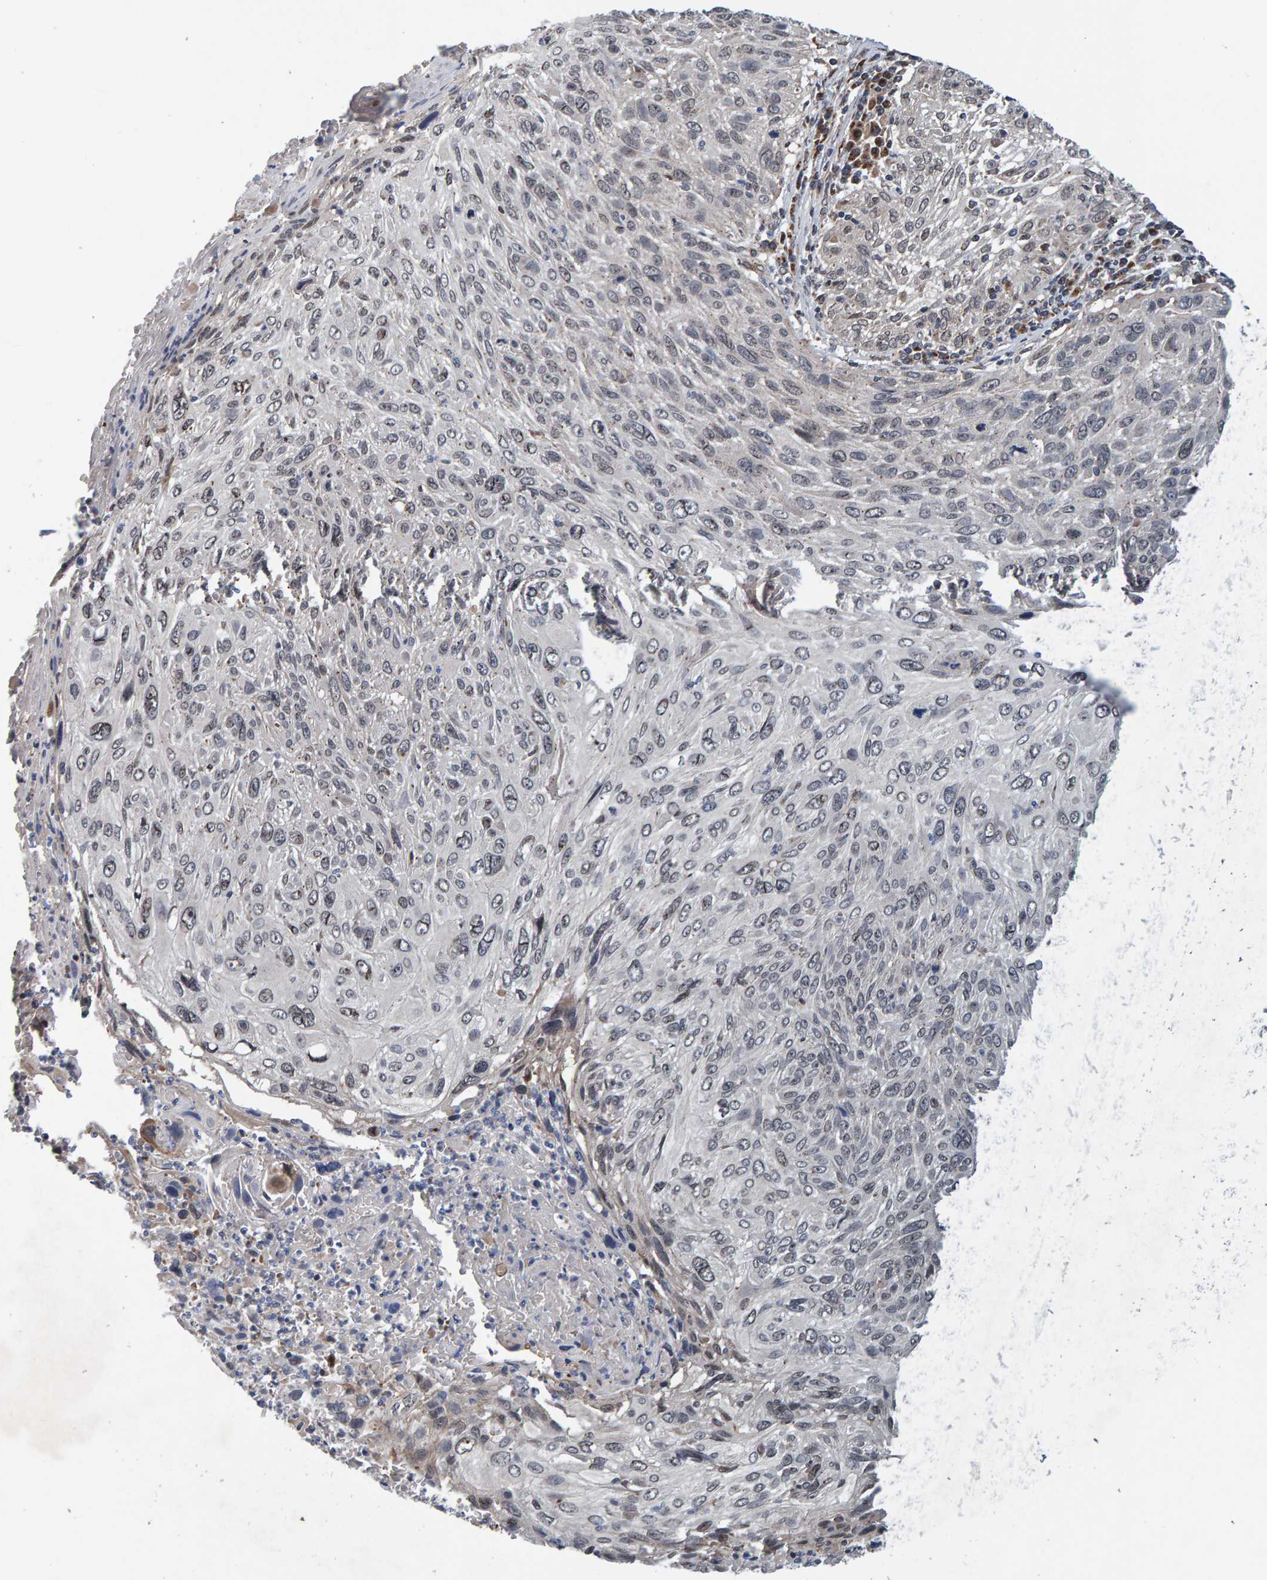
{"staining": {"intensity": "weak", "quantity": "<25%", "location": "nuclear"}, "tissue": "cervical cancer", "cell_type": "Tumor cells", "image_type": "cancer", "snomed": [{"axis": "morphology", "description": "Squamous cell carcinoma, NOS"}, {"axis": "topography", "description": "Cervix"}], "caption": "Tumor cells show no significant protein staining in squamous cell carcinoma (cervical). (DAB immunohistochemistry visualized using brightfield microscopy, high magnification).", "gene": "CCDC25", "patient": {"sex": "female", "age": 51}}